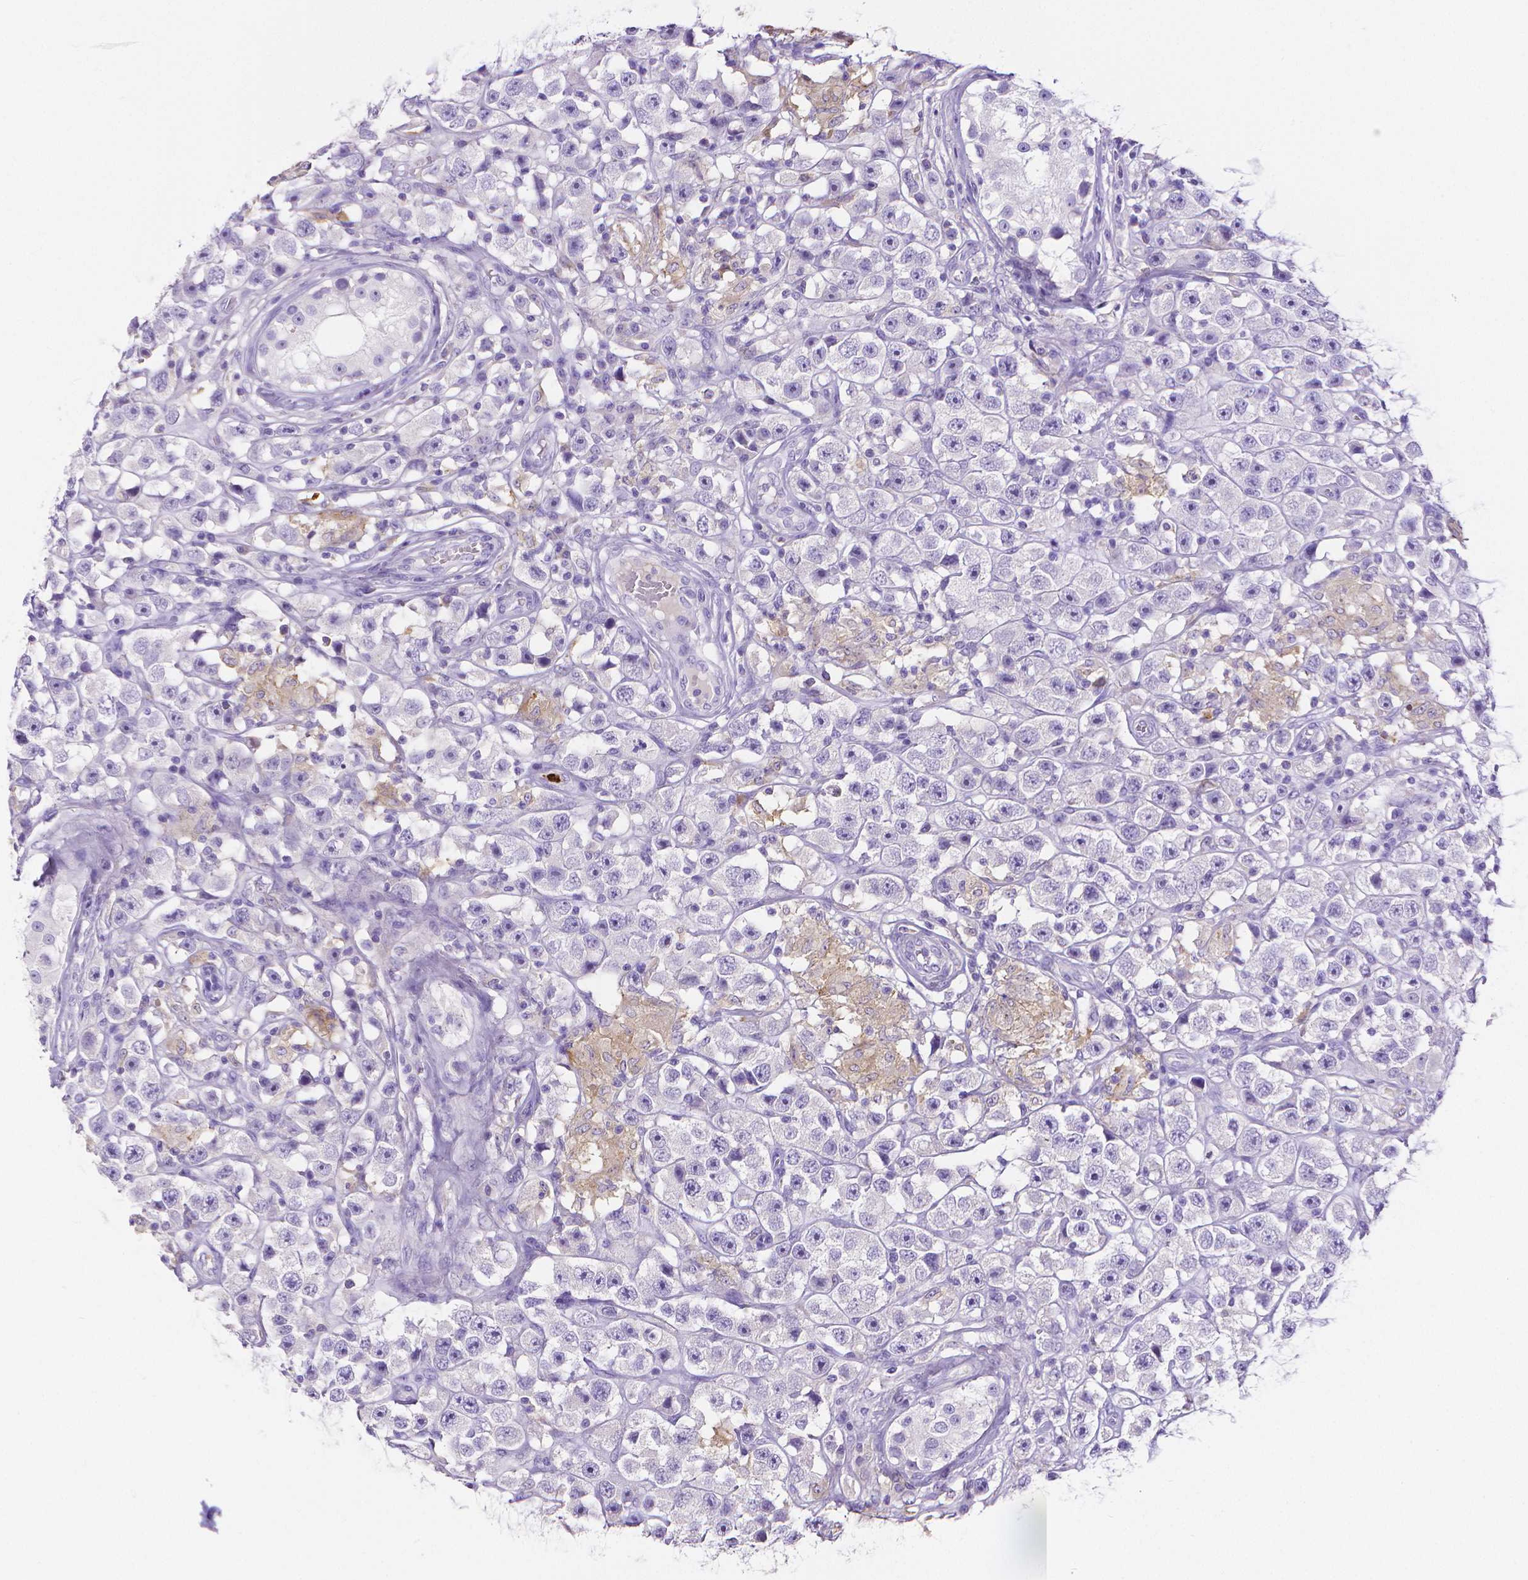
{"staining": {"intensity": "negative", "quantity": "none", "location": "none"}, "tissue": "testis cancer", "cell_type": "Tumor cells", "image_type": "cancer", "snomed": [{"axis": "morphology", "description": "Seminoma, NOS"}, {"axis": "topography", "description": "Testis"}], "caption": "Immunohistochemistry of testis cancer (seminoma) displays no expression in tumor cells.", "gene": "MMP9", "patient": {"sex": "male", "age": 45}}